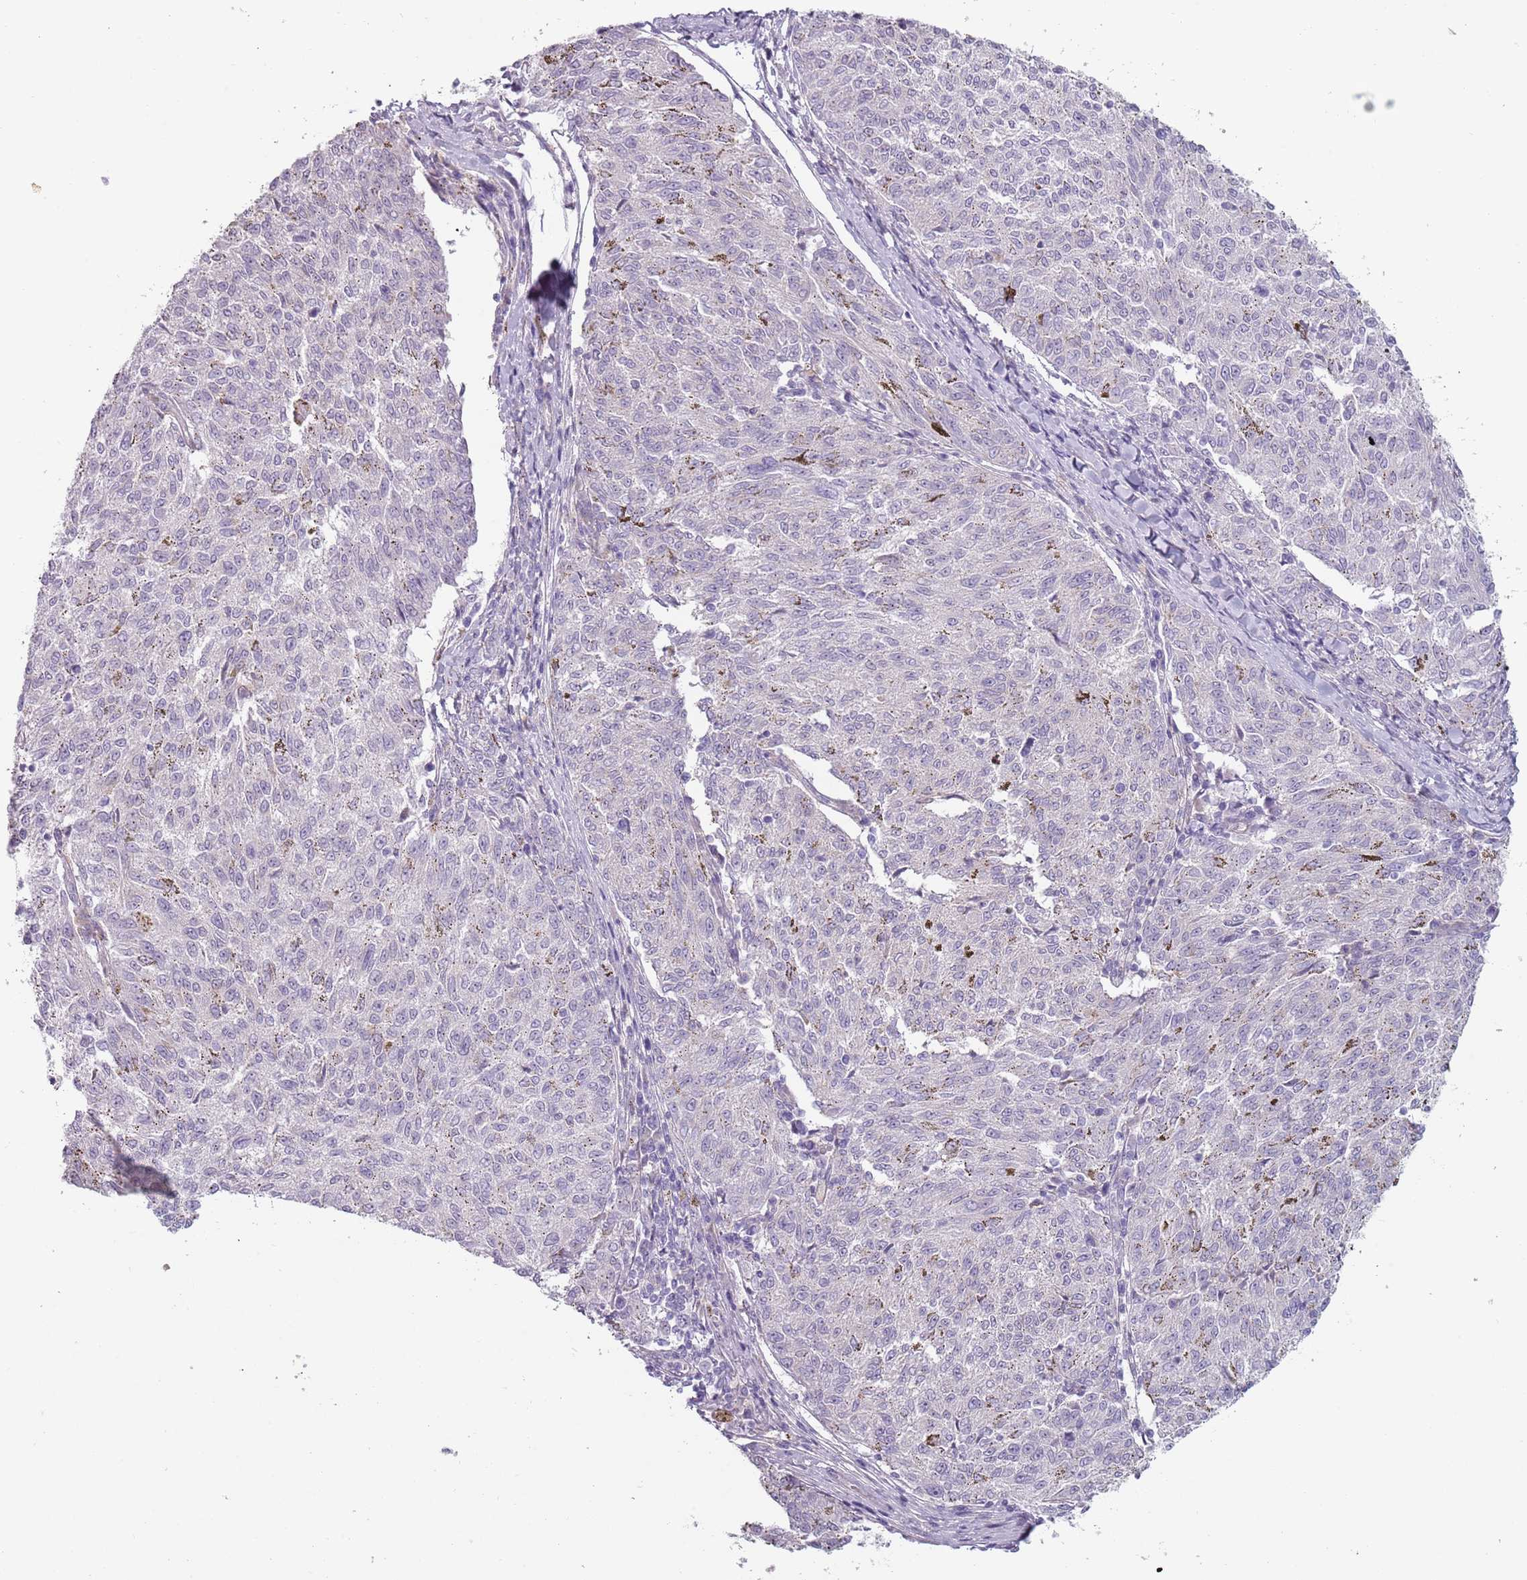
{"staining": {"intensity": "negative", "quantity": "none", "location": "none"}, "tissue": "melanoma", "cell_type": "Tumor cells", "image_type": "cancer", "snomed": [{"axis": "morphology", "description": "Malignant melanoma, NOS"}, {"axis": "topography", "description": "Skin"}], "caption": "IHC of malignant melanoma reveals no positivity in tumor cells.", "gene": "RFX2", "patient": {"sex": "female", "age": 72}}